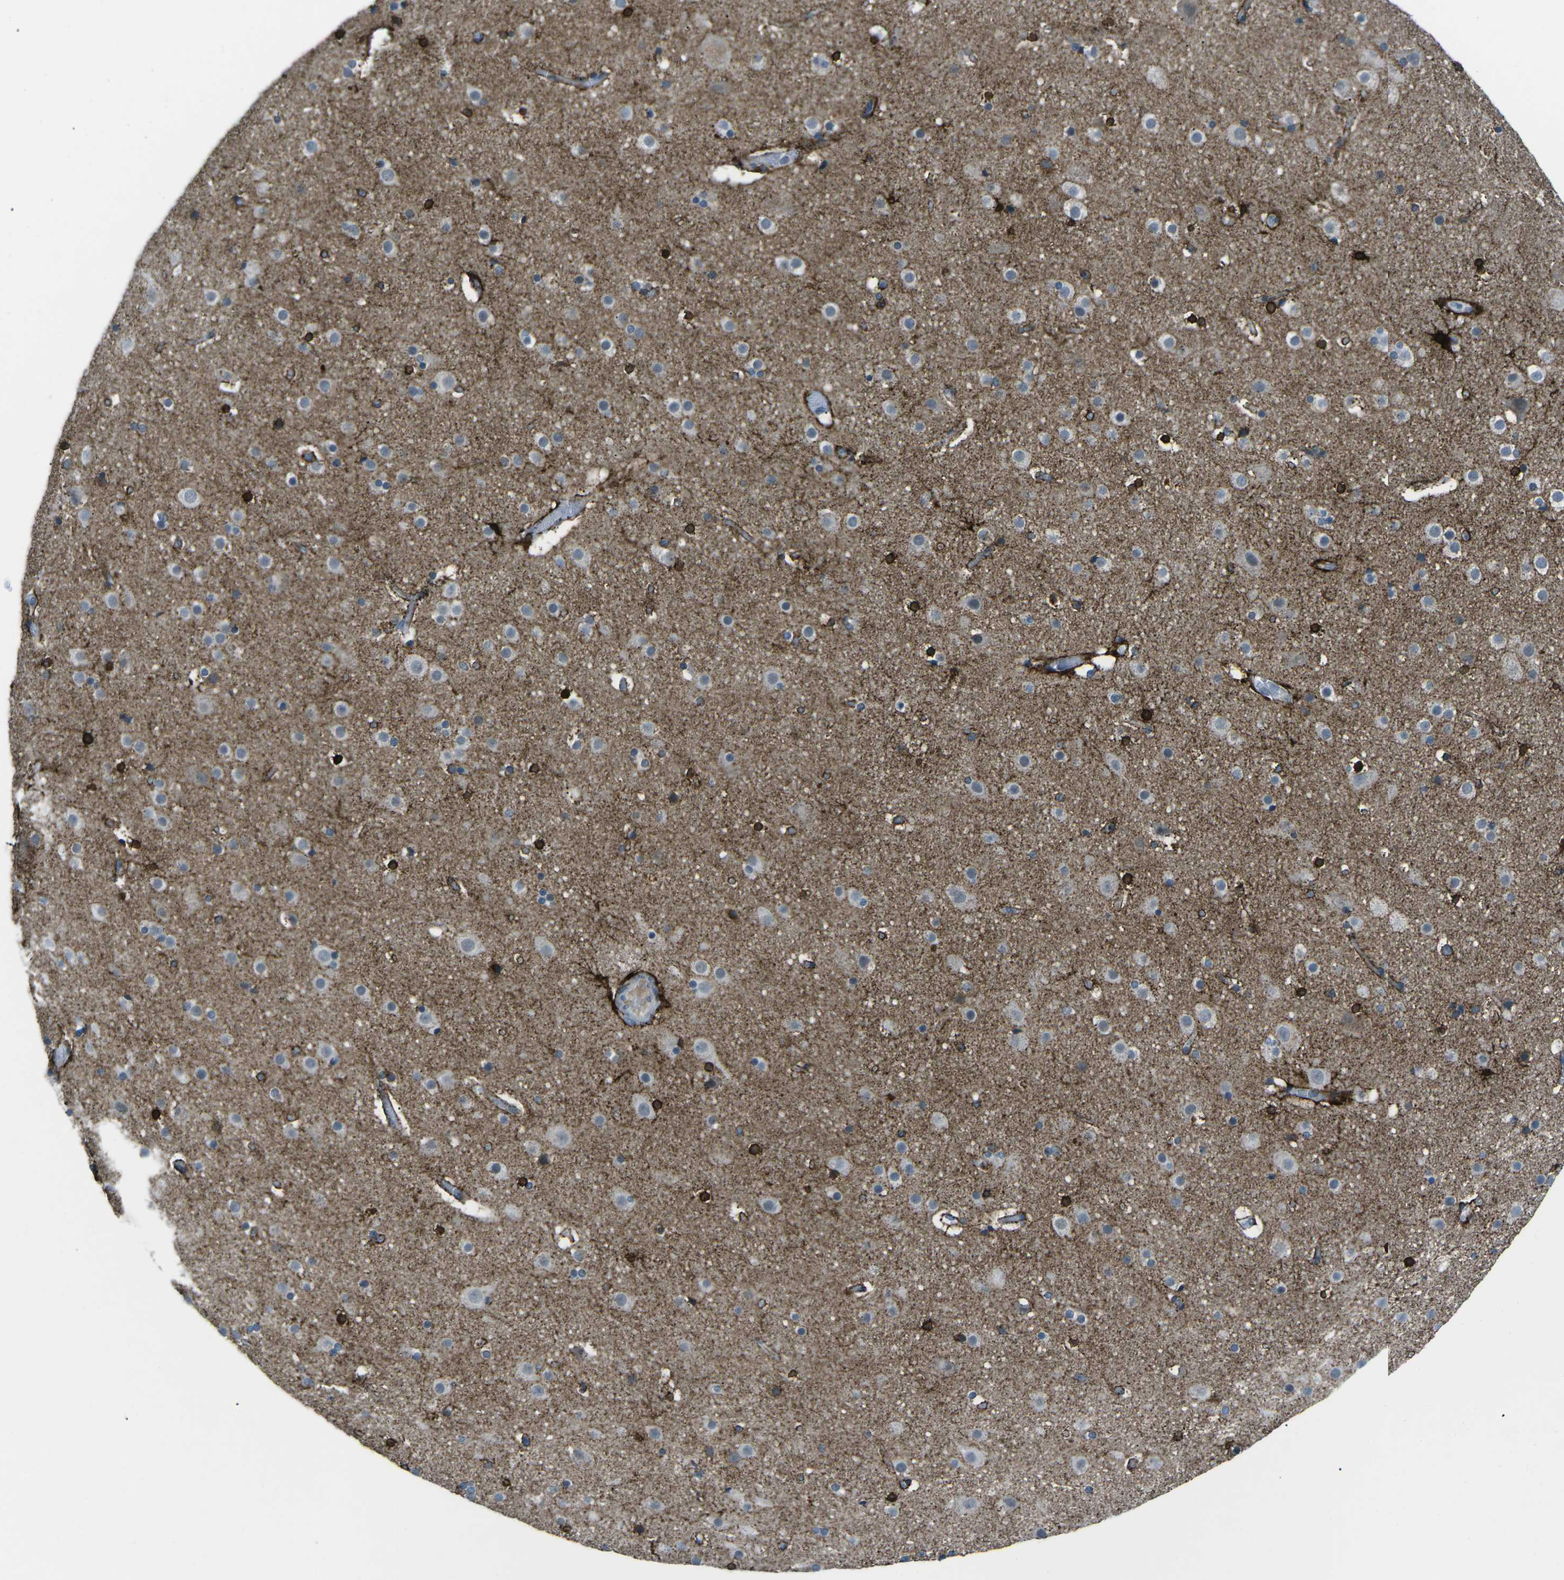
{"staining": {"intensity": "negative", "quantity": "none", "location": "none"}, "tissue": "cerebral cortex", "cell_type": "Endothelial cells", "image_type": "normal", "snomed": [{"axis": "morphology", "description": "Normal tissue, NOS"}, {"axis": "topography", "description": "Cerebral cortex"}], "caption": "This photomicrograph is of normal cerebral cortex stained with immunohistochemistry (IHC) to label a protein in brown with the nuclei are counter-stained blue. There is no staining in endothelial cells. (DAB (3,3'-diaminobenzidine) IHC visualized using brightfield microscopy, high magnification).", "gene": "PRKCA", "patient": {"sex": "male", "age": 57}}